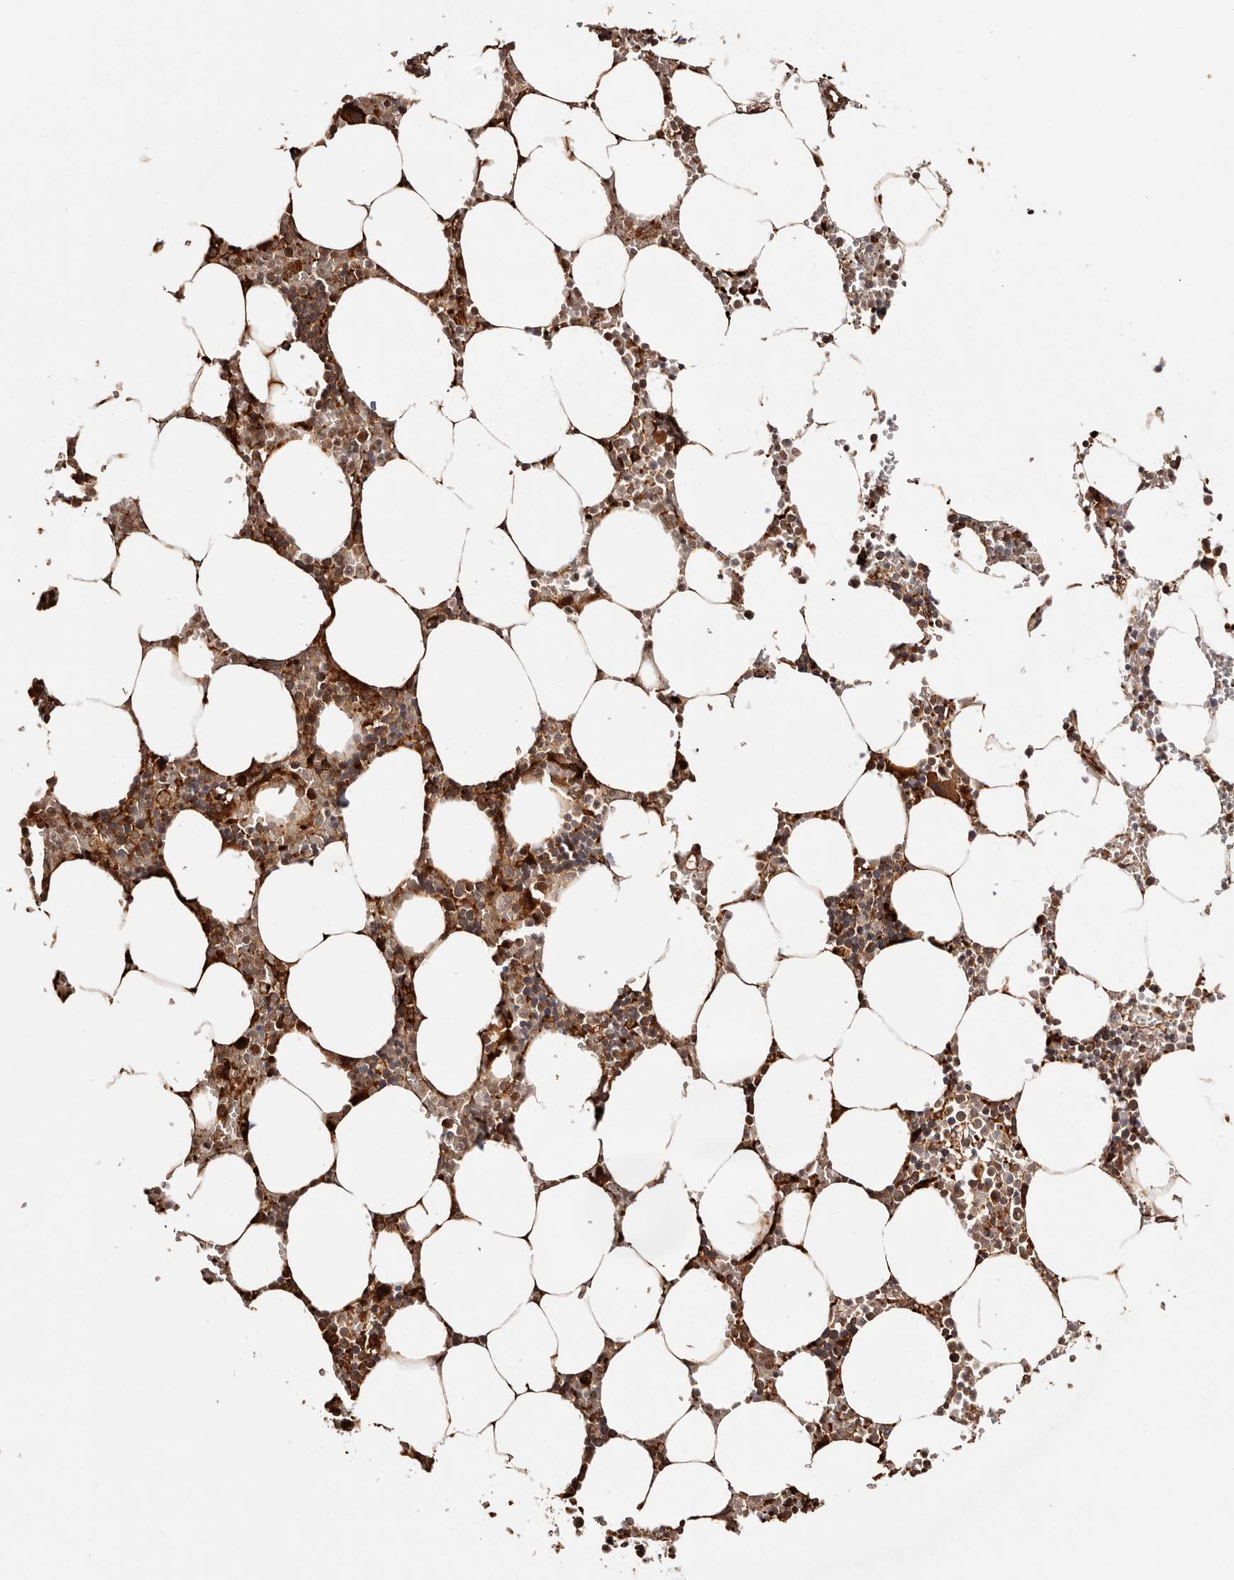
{"staining": {"intensity": "strong", "quantity": ">75%", "location": "cytoplasmic/membranous"}, "tissue": "bone marrow", "cell_type": "Hematopoietic cells", "image_type": "normal", "snomed": [{"axis": "morphology", "description": "Normal tissue, NOS"}, {"axis": "topography", "description": "Bone marrow"}], "caption": "A high amount of strong cytoplasmic/membranous expression is appreciated in approximately >75% of hematopoietic cells in benign bone marrow.", "gene": "PTPN22", "patient": {"sex": "male", "age": 70}}